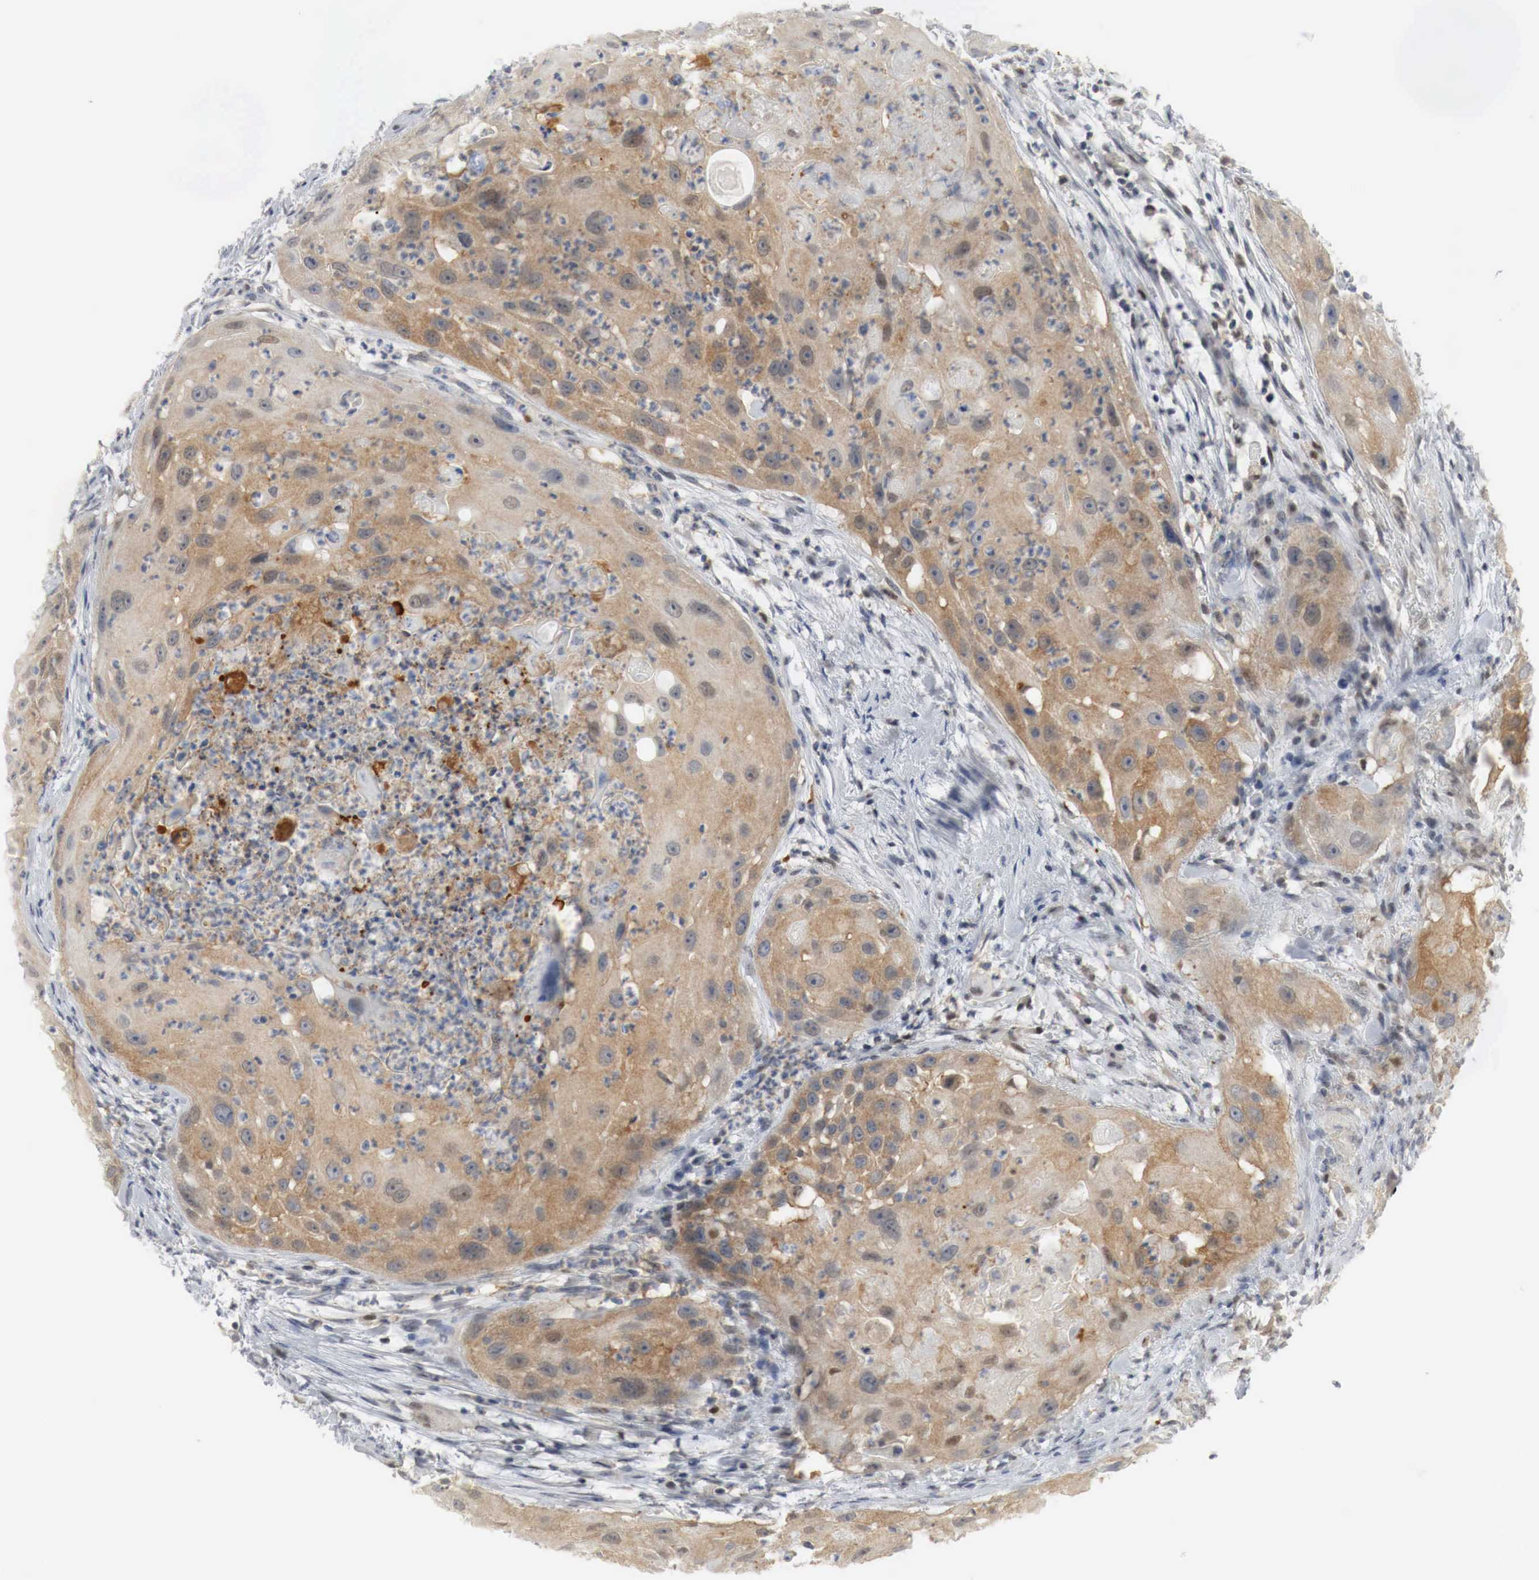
{"staining": {"intensity": "moderate", "quantity": "25%-75%", "location": "cytoplasmic/membranous,nuclear"}, "tissue": "head and neck cancer", "cell_type": "Tumor cells", "image_type": "cancer", "snomed": [{"axis": "morphology", "description": "Squamous cell carcinoma, NOS"}, {"axis": "topography", "description": "Head-Neck"}], "caption": "Protein expression analysis of human squamous cell carcinoma (head and neck) reveals moderate cytoplasmic/membranous and nuclear expression in approximately 25%-75% of tumor cells.", "gene": "MYC", "patient": {"sex": "male", "age": 64}}